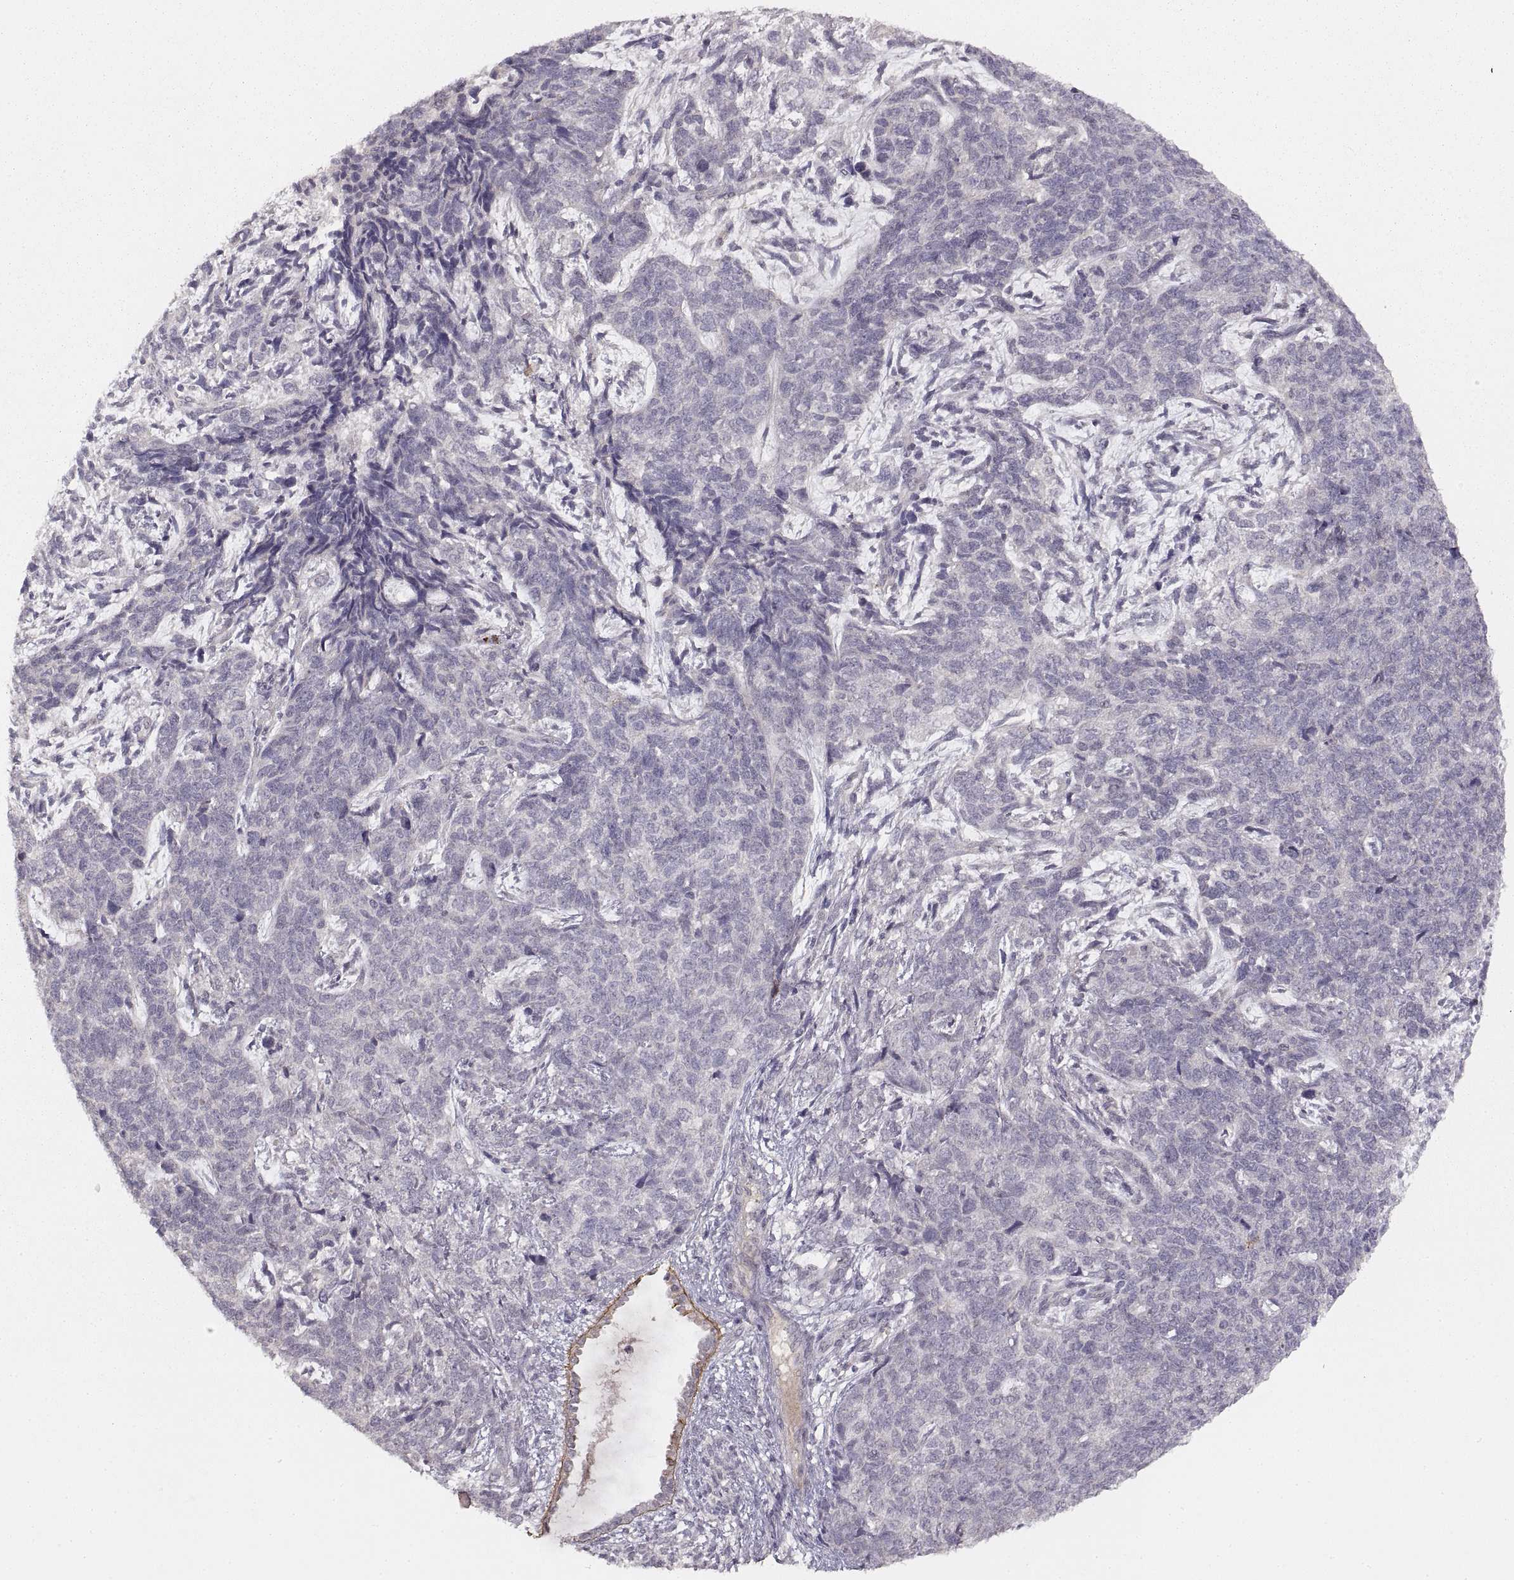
{"staining": {"intensity": "negative", "quantity": "none", "location": "none"}, "tissue": "cervical cancer", "cell_type": "Tumor cells", "image_type": "cancer", "snomed": [{"axis": "morphology", "description": "Squamous cell carcinoma, NOS"}, {"axis": "topography", "description": "Cervix"}], "caption": "Protein analysis of cervical cancer shows no significant positivity in tumor cells.", "gene": "LAMC2", "patient": {"sex": "female", "age": 63}}